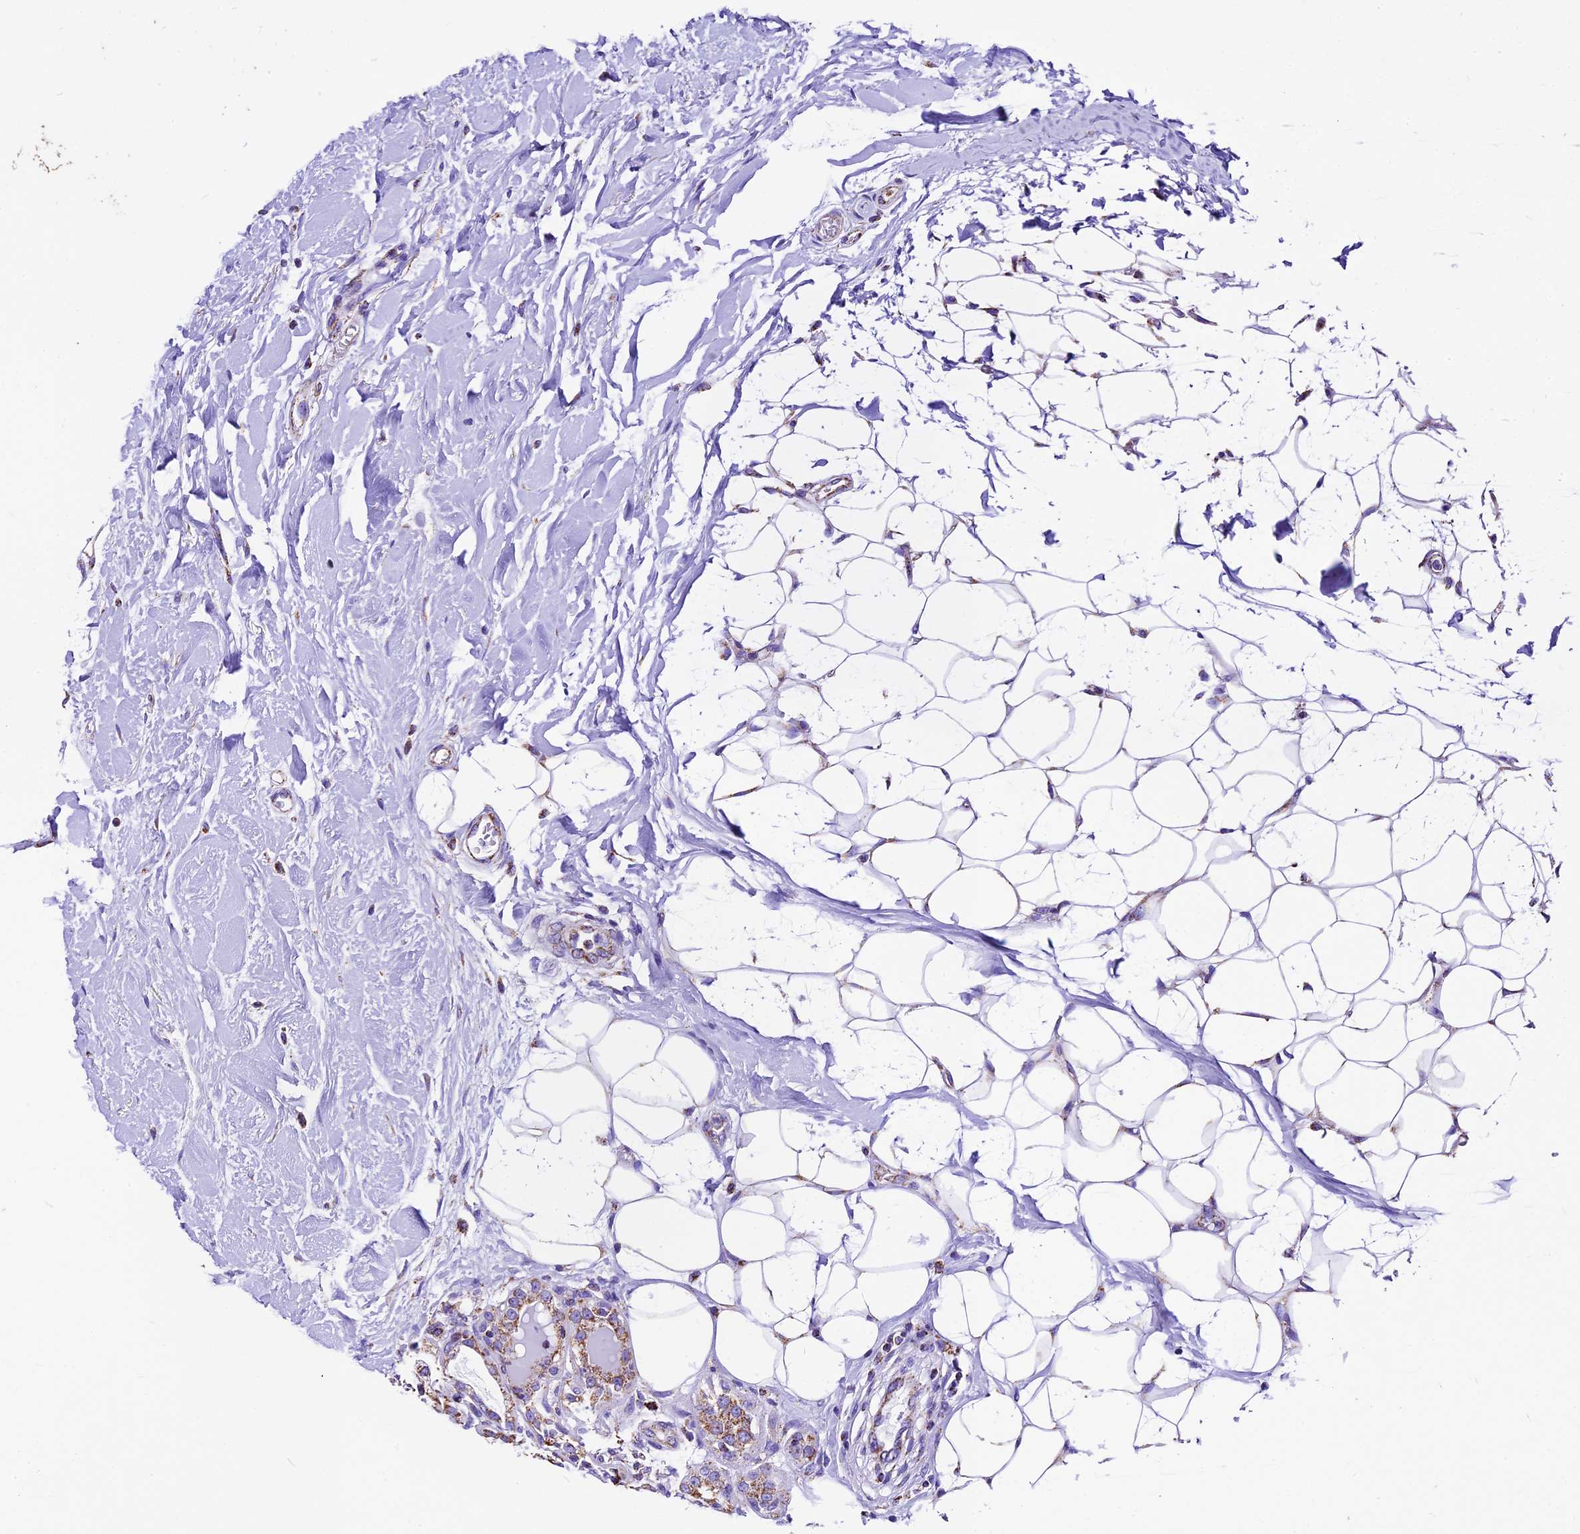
{"staining": {"intensity": "moderate", "quantity": ">75%", "location": "cytoplasmic/membranous"}, "tissue": "breast cancer", "cell_type": "Tumor cells", "image_type": "cancer", "snomed": [{"axis": "morphology", "description": "Duct carcinoma"}, {"axis": "topography", "description": "Breast"}], "caption": "Immunohistochemical staining of human breast cancer (infiltrating ductal carcinoma) exhibits medium levels of moderate cytoplasmic/membranous protein positivity in approximately >75% of tumor cells. (DAB (3,3'-diaminobenzidine) IHC with brightfield microscopy, high magnification).", "gene": "DCAF5", "patient": {"sex": "female", "age": 27}}